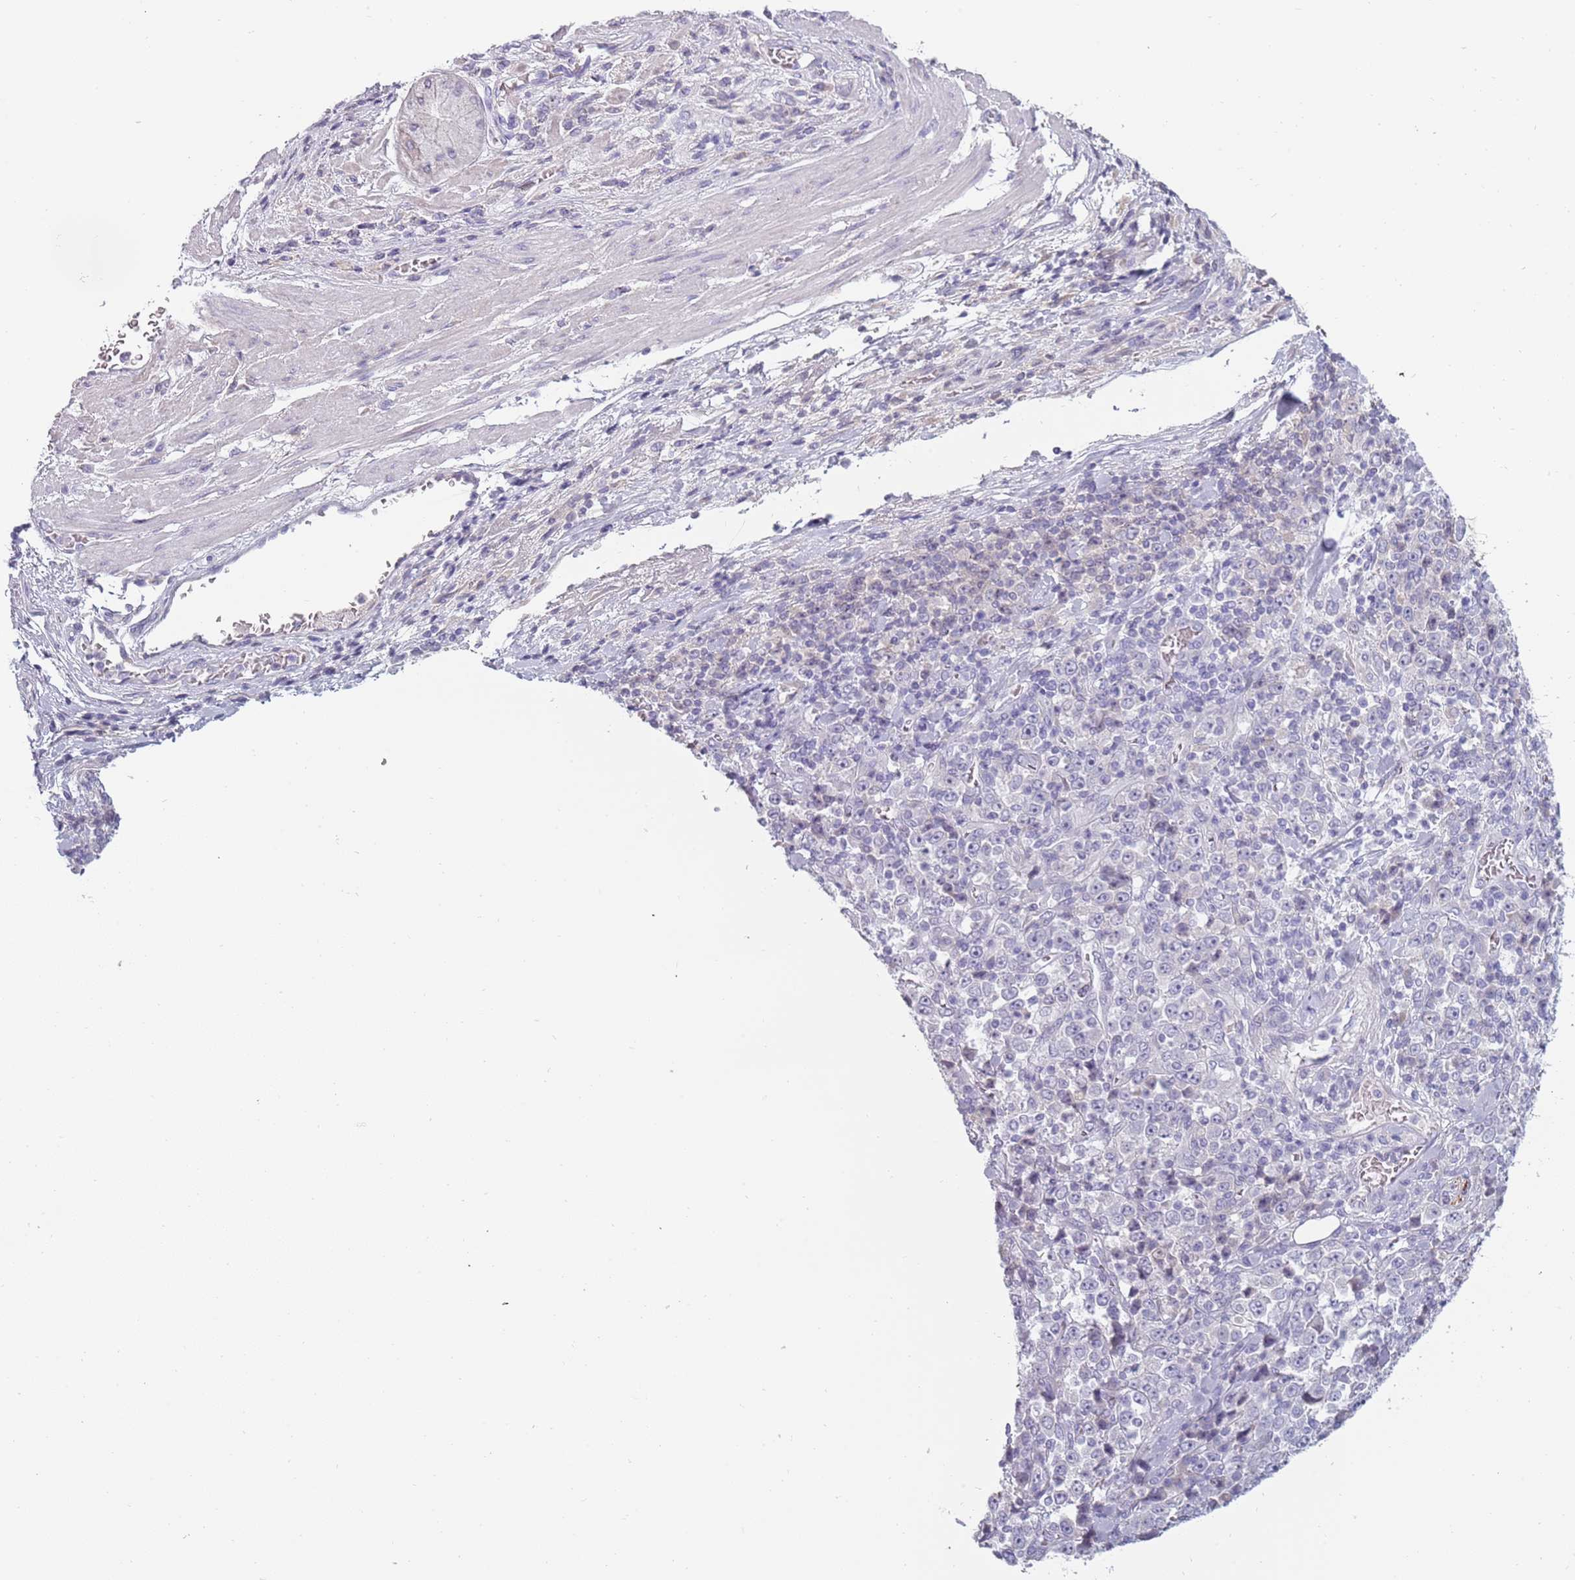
{"staining": {"intensity": "negative", "quantity": "none", "location": "none"}, "tissue": "stomach cancer", "cell_type": "Tumor cells", "image_type": "cancer", "snomed": [{"axis": "morphology", "description": "Normal tissue, NOS"}, {"axis": "morphology", "description": "Adenocarcinoma, NOS"}, {"axis": "topography", "description": "Stomach, upper"}, {"axis": "topography", "description": "Stomach"}], "caption": "Tumor cells are negative for brown protein staining in adenocarcinoma (stomach).", "gene": "TNFRSF6B", "patient": {"sex": "male", "age": 59}}